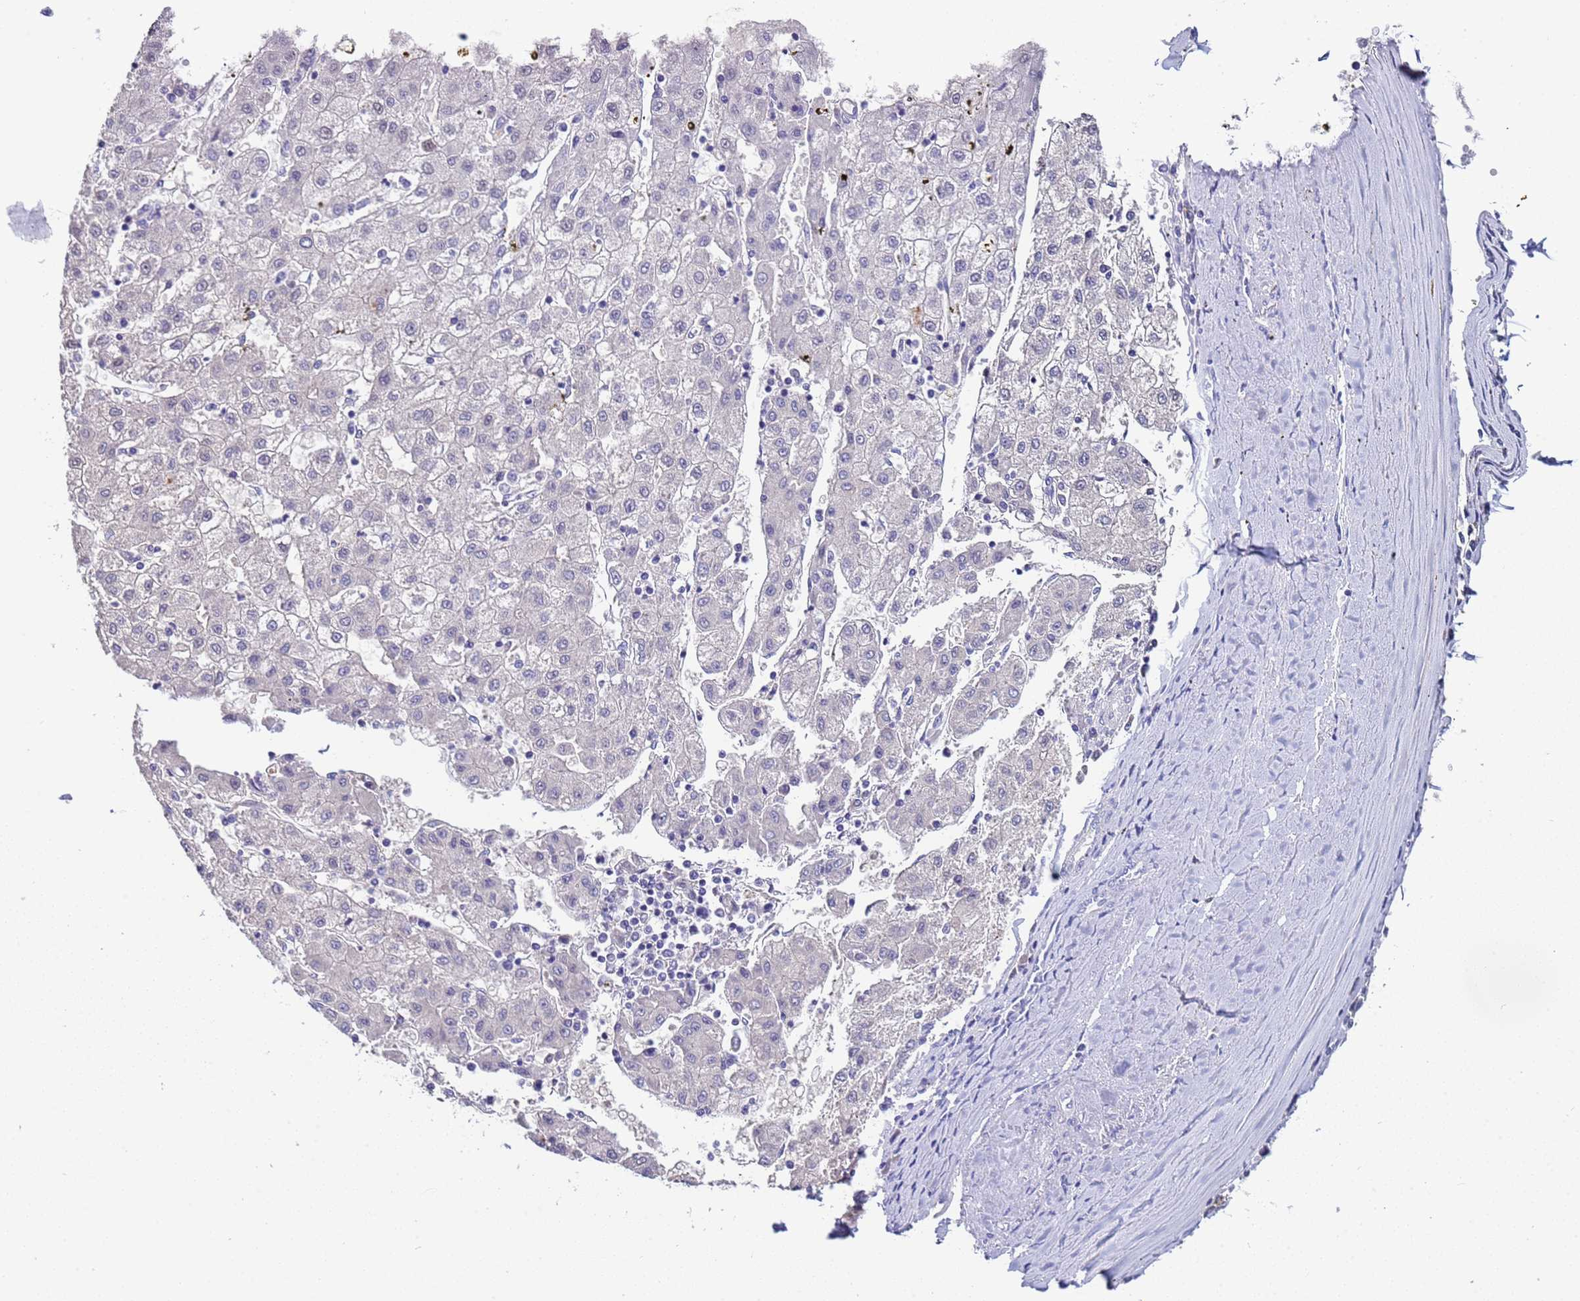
{"staining": {"intensity": "negative", "quantity": "none", "location": "none"}, "tissue": "liver cancer", "cell_type": "Tumor cells", "image_type": "cancer", "snomed": [{"axis": "morphology", "description": "Carcinoma, Hepatocellular, NOS"}, {"axis": "topography", "description": "Liver"}], "caption": "Micrograph shows no protein expression in tumor cells of liver cancer (hepatocellular carcinoma) tissue. (DAB (3,3'-diaminobenzidine) immunohistochemistry (IHC) visualized using brightfield microscopy, high magnification).", "gene": "ELMOD2", "patient": {"sex": "male", "age": 72}}